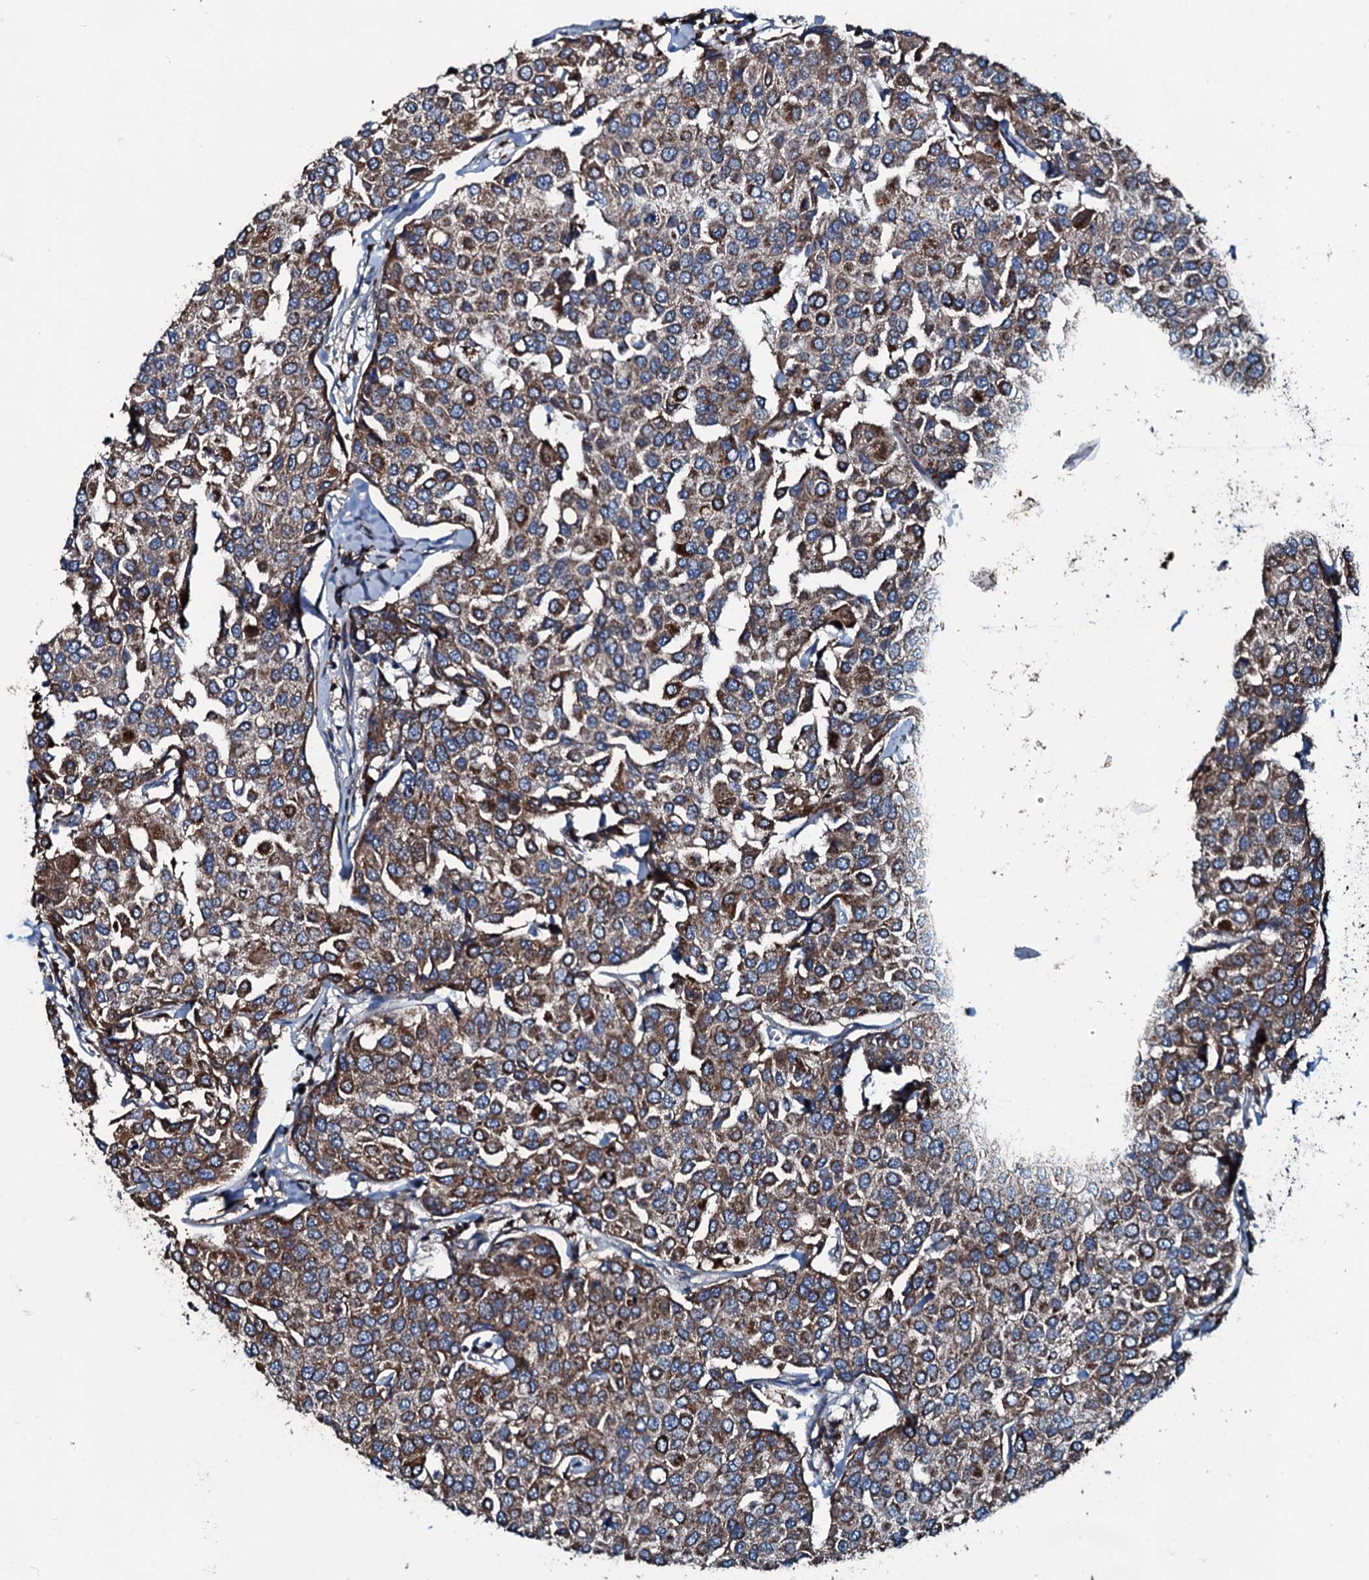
{"staining": {"intensity": "moderate", "quantity": ">75%", "location": "cytoplasmic/membranous"}, "tissue": "breast cancer", "cell_type": "Tumor cells", "image_type": "cancer", "snomed": [{"axis": "morphology", "description": "Duct carcinoma"}, {"axis": "topography", "description": "Breast"}], "caption": "Immunohistochemistry (IHC) staining of breast cancer (invasive ductal carcinoma), which exhibits medium levels of moderate cytoplasmic/membranous expression in about >75% of tumor cells indicating moderate cytoplasmic/membranous protein staining. The staining was performed using DAB (3,3'-diaminobenzidine) (brown) for protein detection and nuclei were counterstained in hematoxylin (blue).", "gene": "ACSS3", "patient": {"sex": "female", "age": 55}}